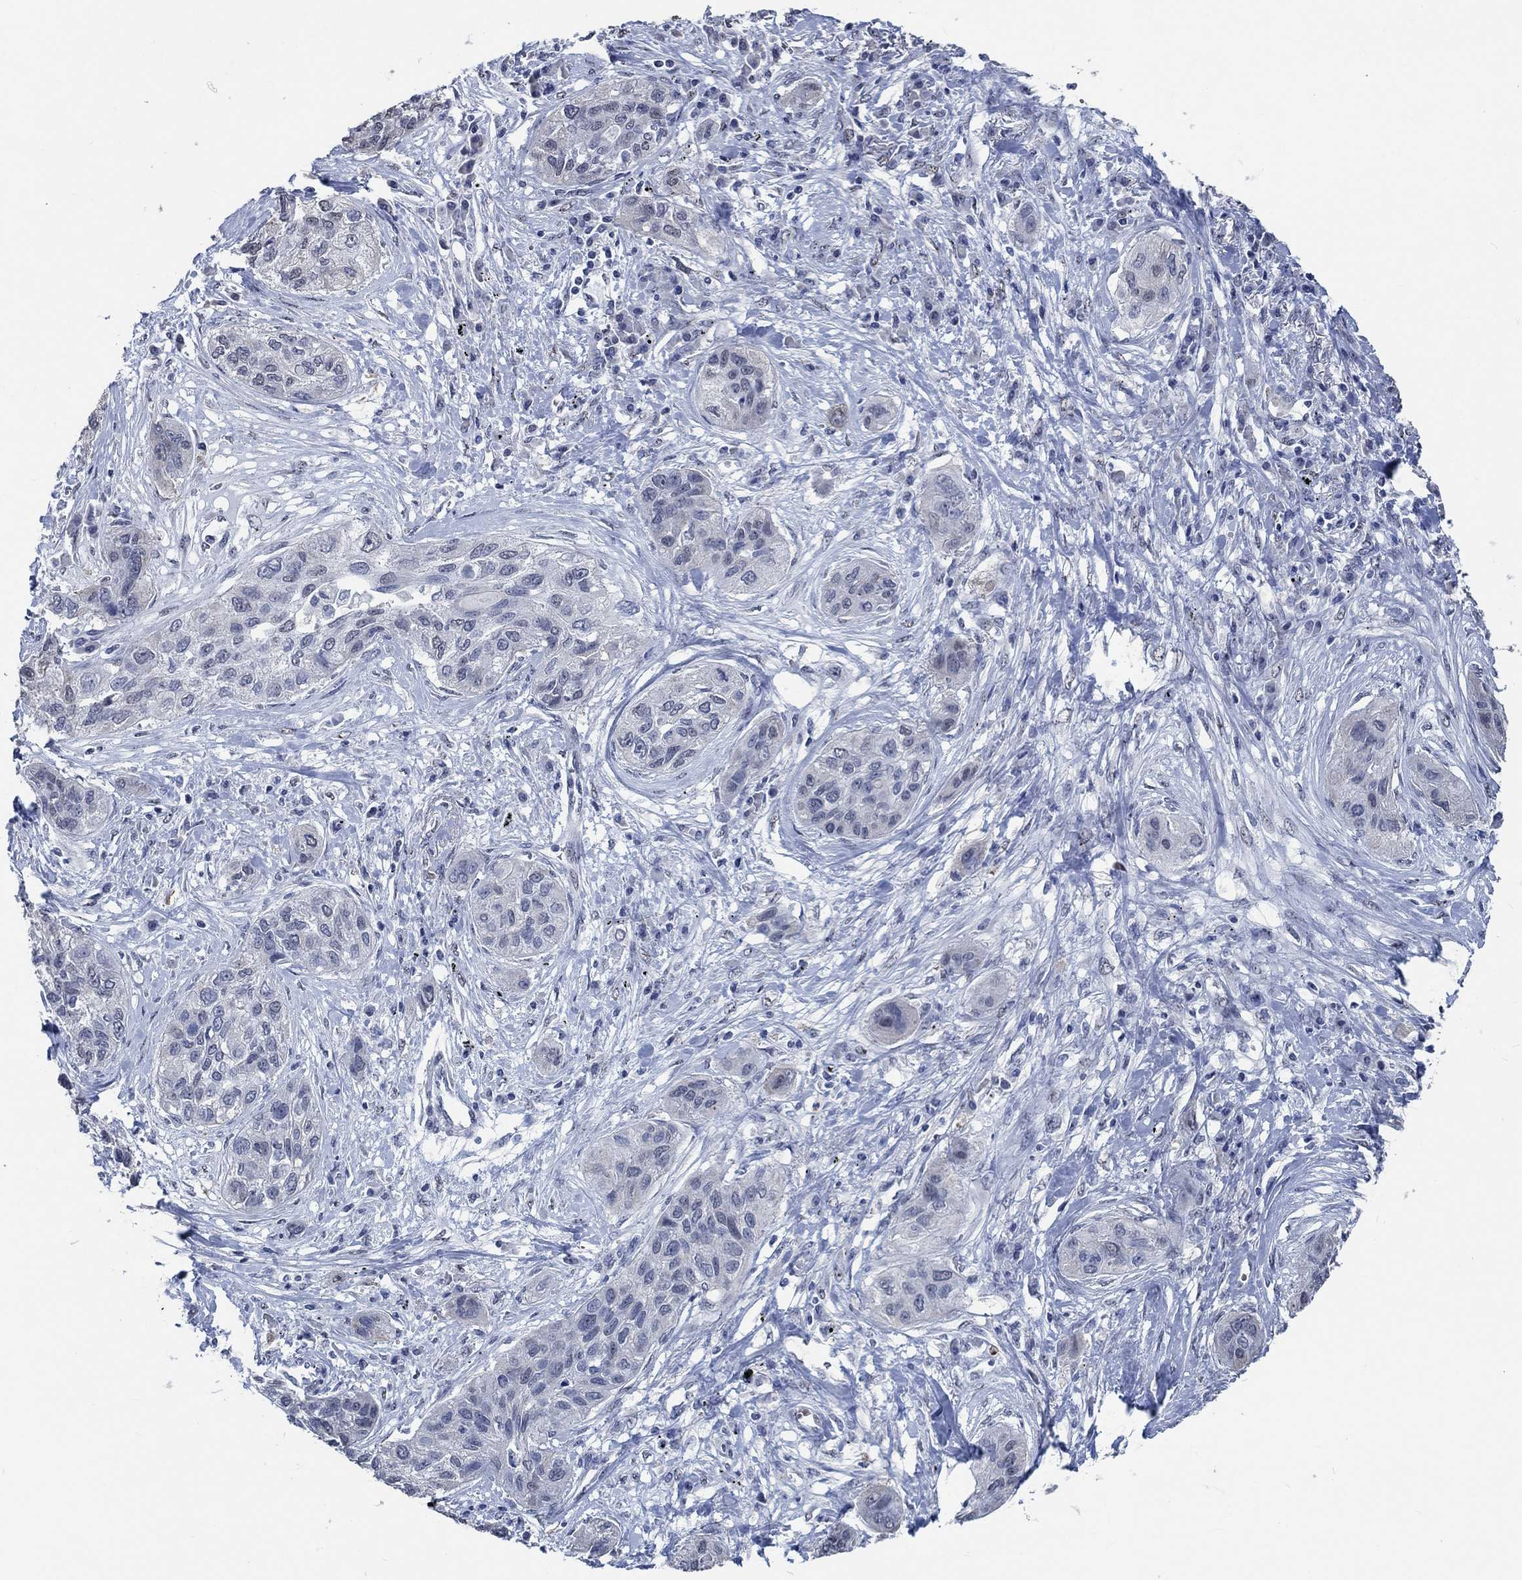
{"staining": {"intensity": "negative", "quantity": "none", "location": "none"}, "tissue": "lung cancer", "cell_type": "Tumor cells", "image_type": "cancer", "snomed": [{"axis": "morphology", "description": "Squamous cell carcinoma, NOS"}, {"axis": "topography", "description": "Lung"}], "caption": "Immunohistochemistry micrograph of neoplastic tissue: human lung cancer stained with DAB (3,3'-diaminobenzidine) displays no significant protein expression in tumor cells. Nuclei are stained in blue.", "gene": "OBSCN", "patient": {"sex": "female", "age": 70}}